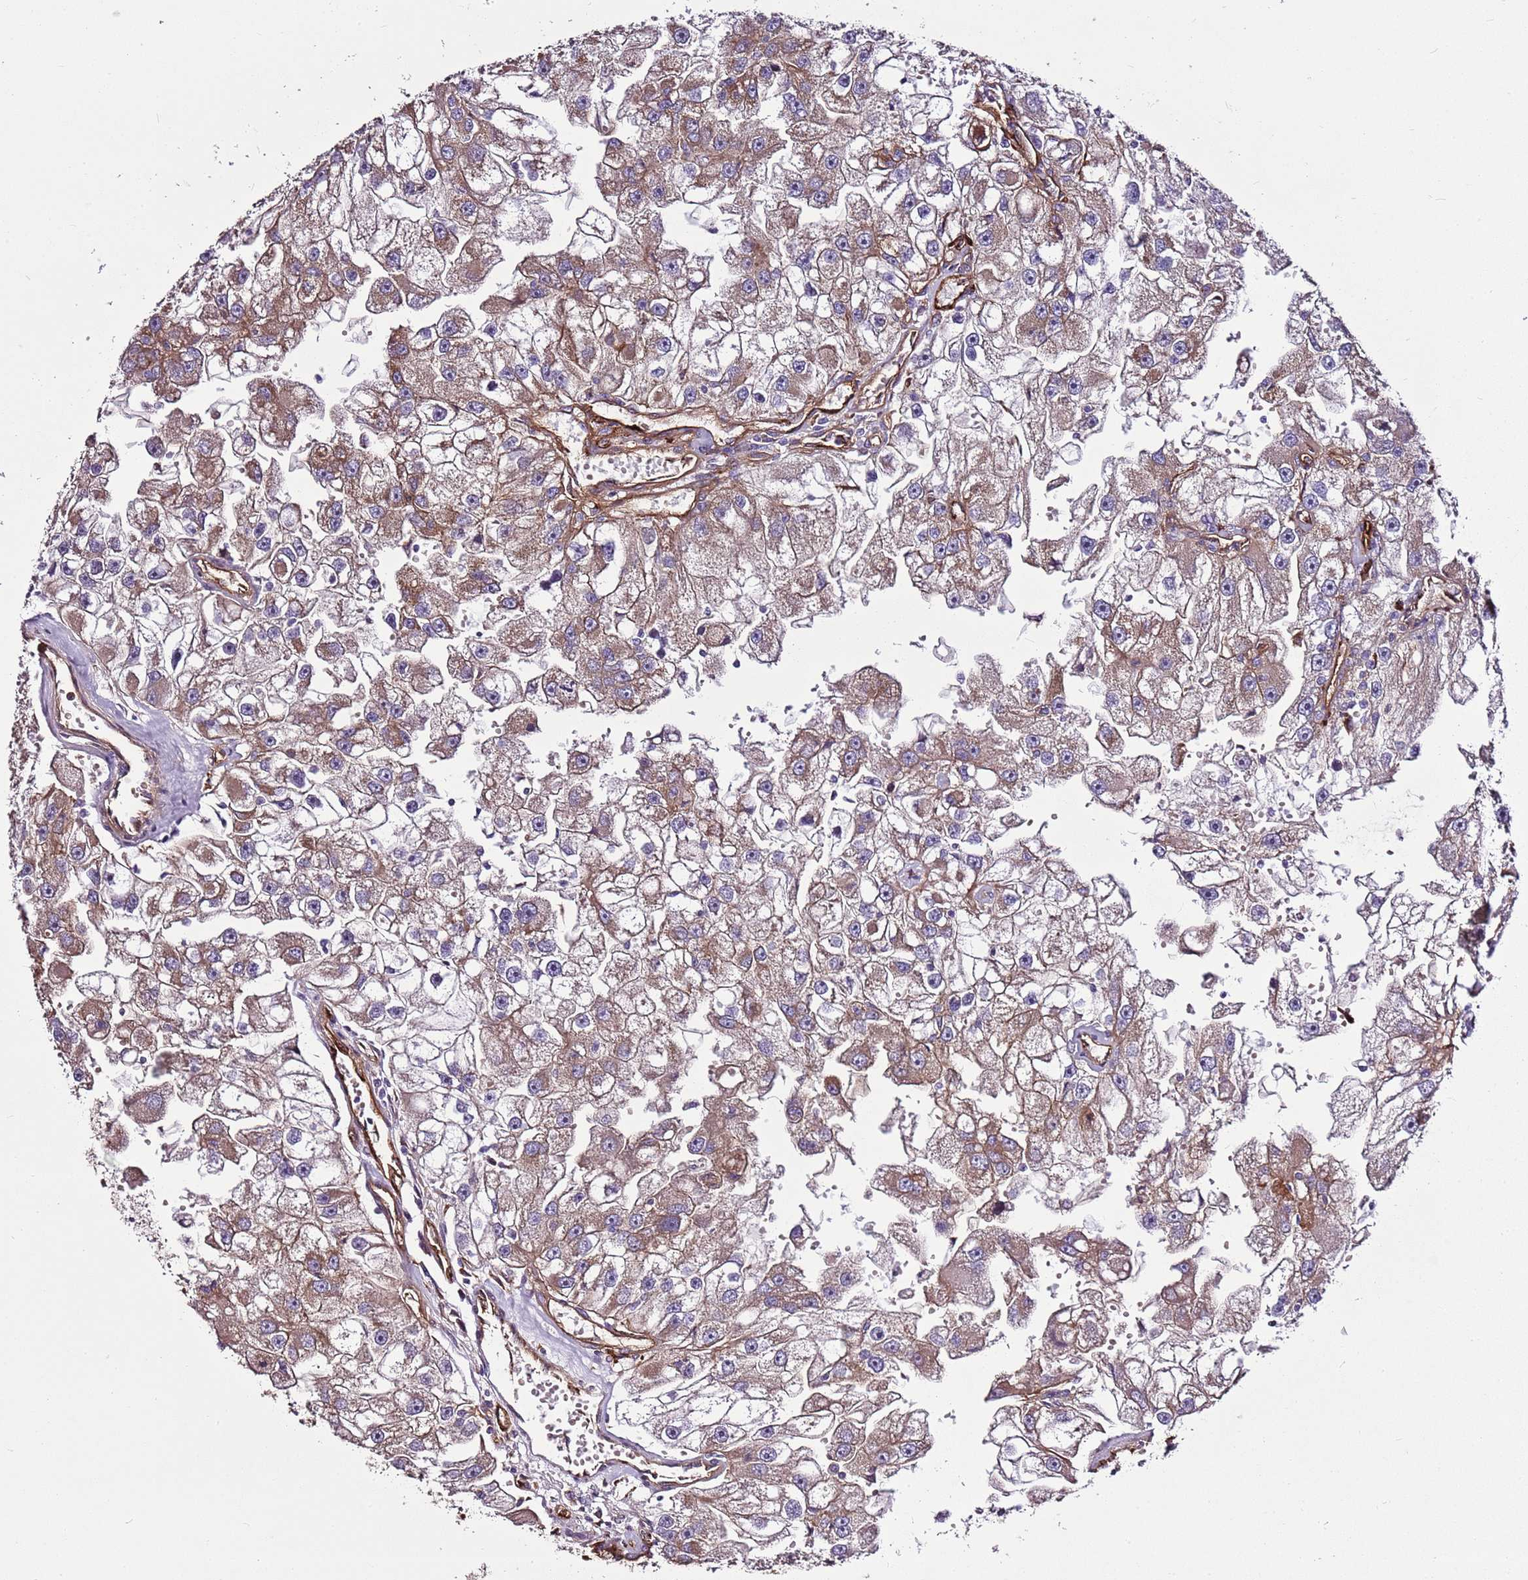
{"staining": {"intensity": "moderate", "quantity": ">75%", "location": "cytoplasmic/membranous"}, "tissue": "renal cancer", "cell_type": "Tumor cells", "image_type": "cancer", "snomed": [{"axis": "morphology", "description": "Adenocarcinoma, NOS"}, {"axis": "topography", "description": "Kidney"}], "caption": "Protein expression analysis of renal adenocarcinoma exhibits moderate cytoplasmic/membranous staining in about >75% of tumor cells. (Stains: DAB (3,3'-diaminobenzidine) in brown, nuclei in blue, Microscopy: brightfield microscopy at high magnification).", "gene": "ZNF827", "patient": {"sex": "male", "age": 63}}